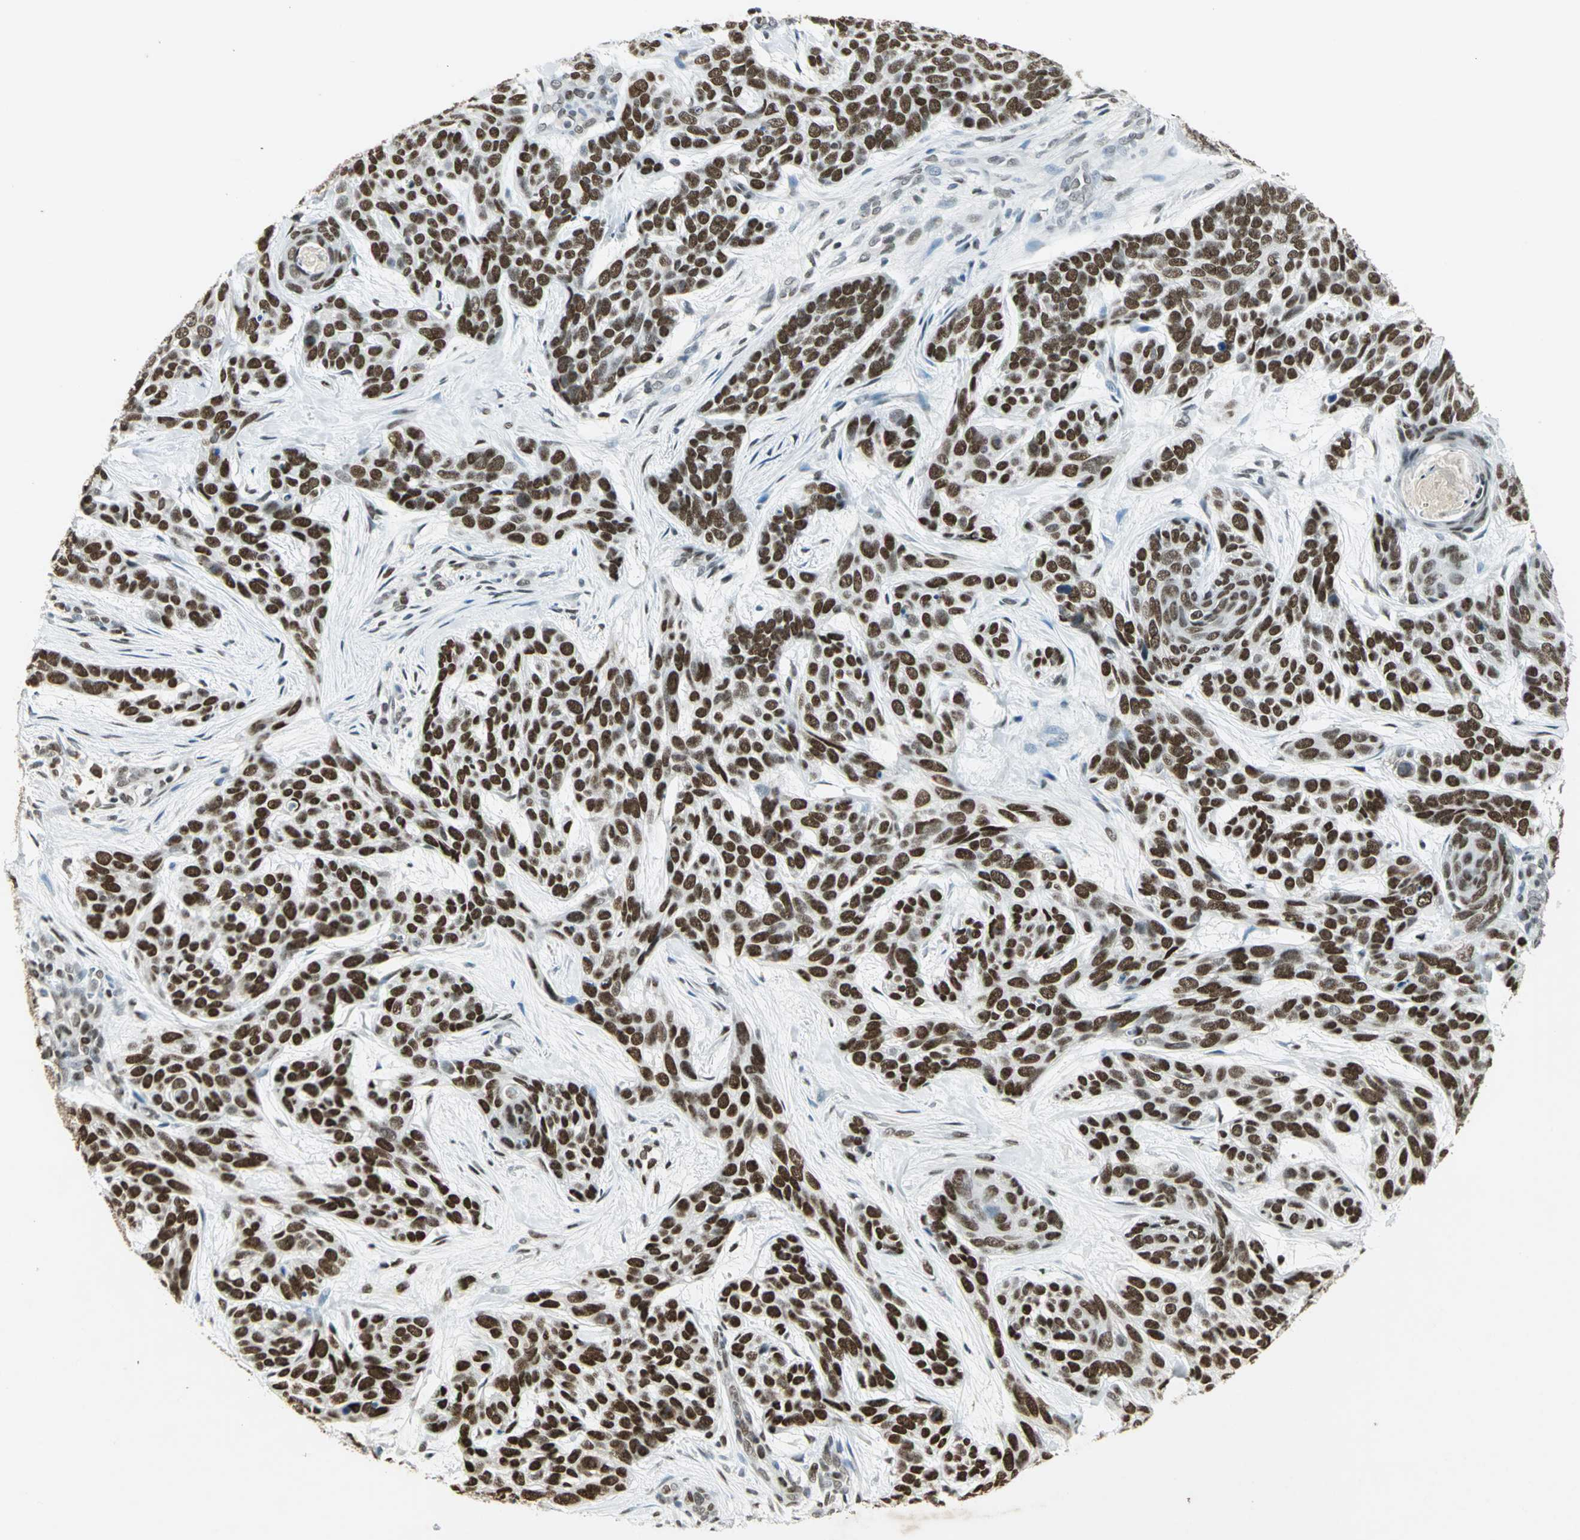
{"staining": {"intensity": "strong", "quantity": ">75%", "location": "nuclear"}, "tissue": "skin cancer", "cell_type": "Tumor cells", "image_type": "cancer", "snomed": [{"axis": "morphology", "description": "Basal cell carcinoma"}, {"axis": "topography", "description": "Skin"}], "caption": "Skin basal cell carcinoma tissue shows strong nuclear expression in approximately >75% of tumor cells", "gene": "AK6", "patient": {"sex": "male", "age": 87}}